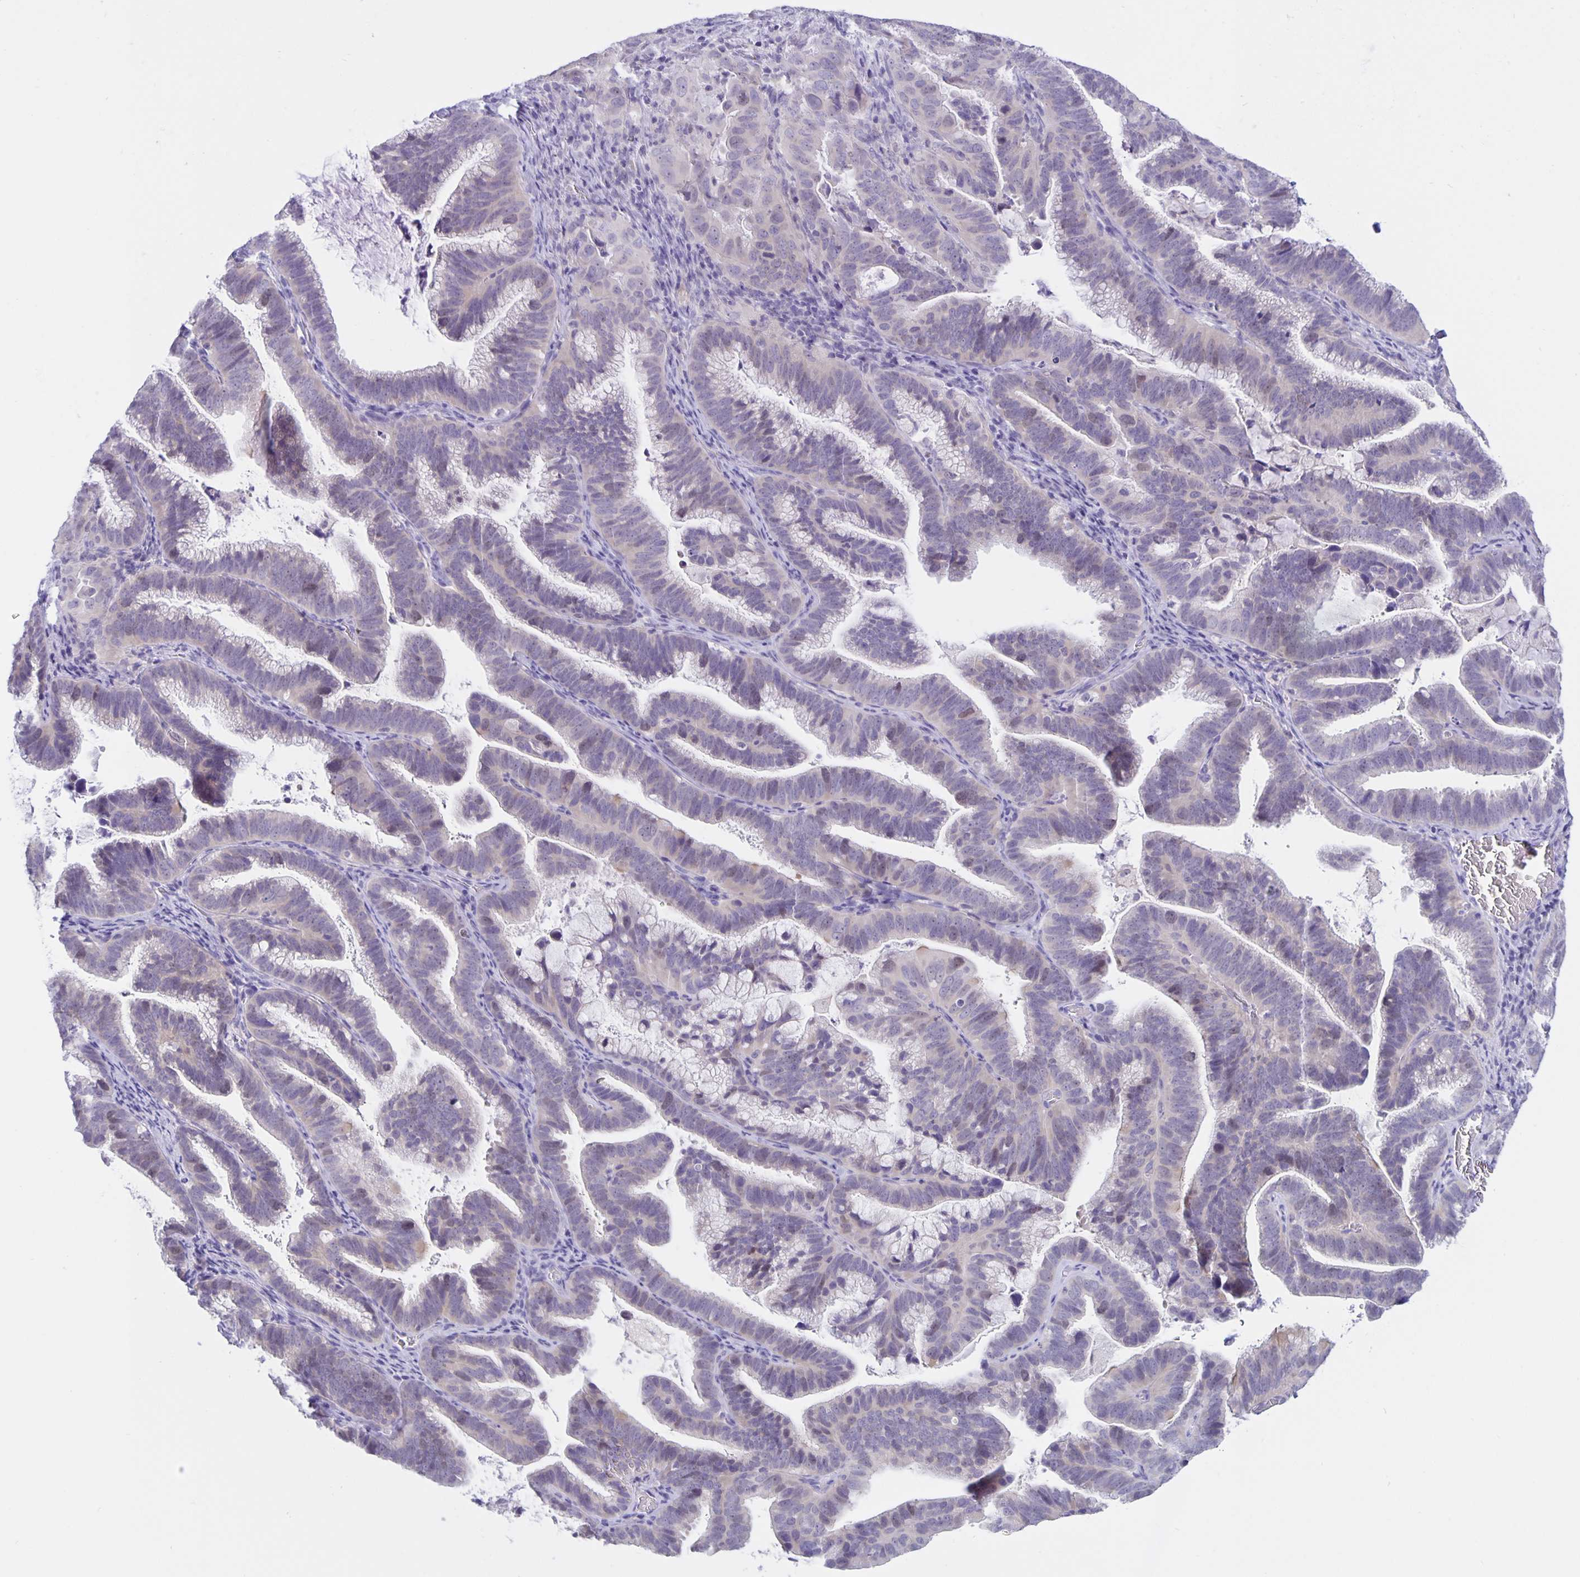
{"staining": {"intensity": "negative", "quantity": "none", "location": "none"}, "tissue": "cervical cancer", "cell_type": "Tumor cells", "image_type": "cancer", "snomed": [{"axis": "morphology", "description": "Adenocarcinoma, NOS"}, {"axis": "topography", "description": "Cervix"}], "caption": "Photomicrograph shows no protein staining in tumor cells of adenocarcinoma (cervical) tissue. (Brightfield microscopy of DAB (3,3'-diaminobenzidine) immunohistochemistry (IHC) at high magnification).", "gene": "ERMN", "patient": {"sex": "female", "age": 61}}